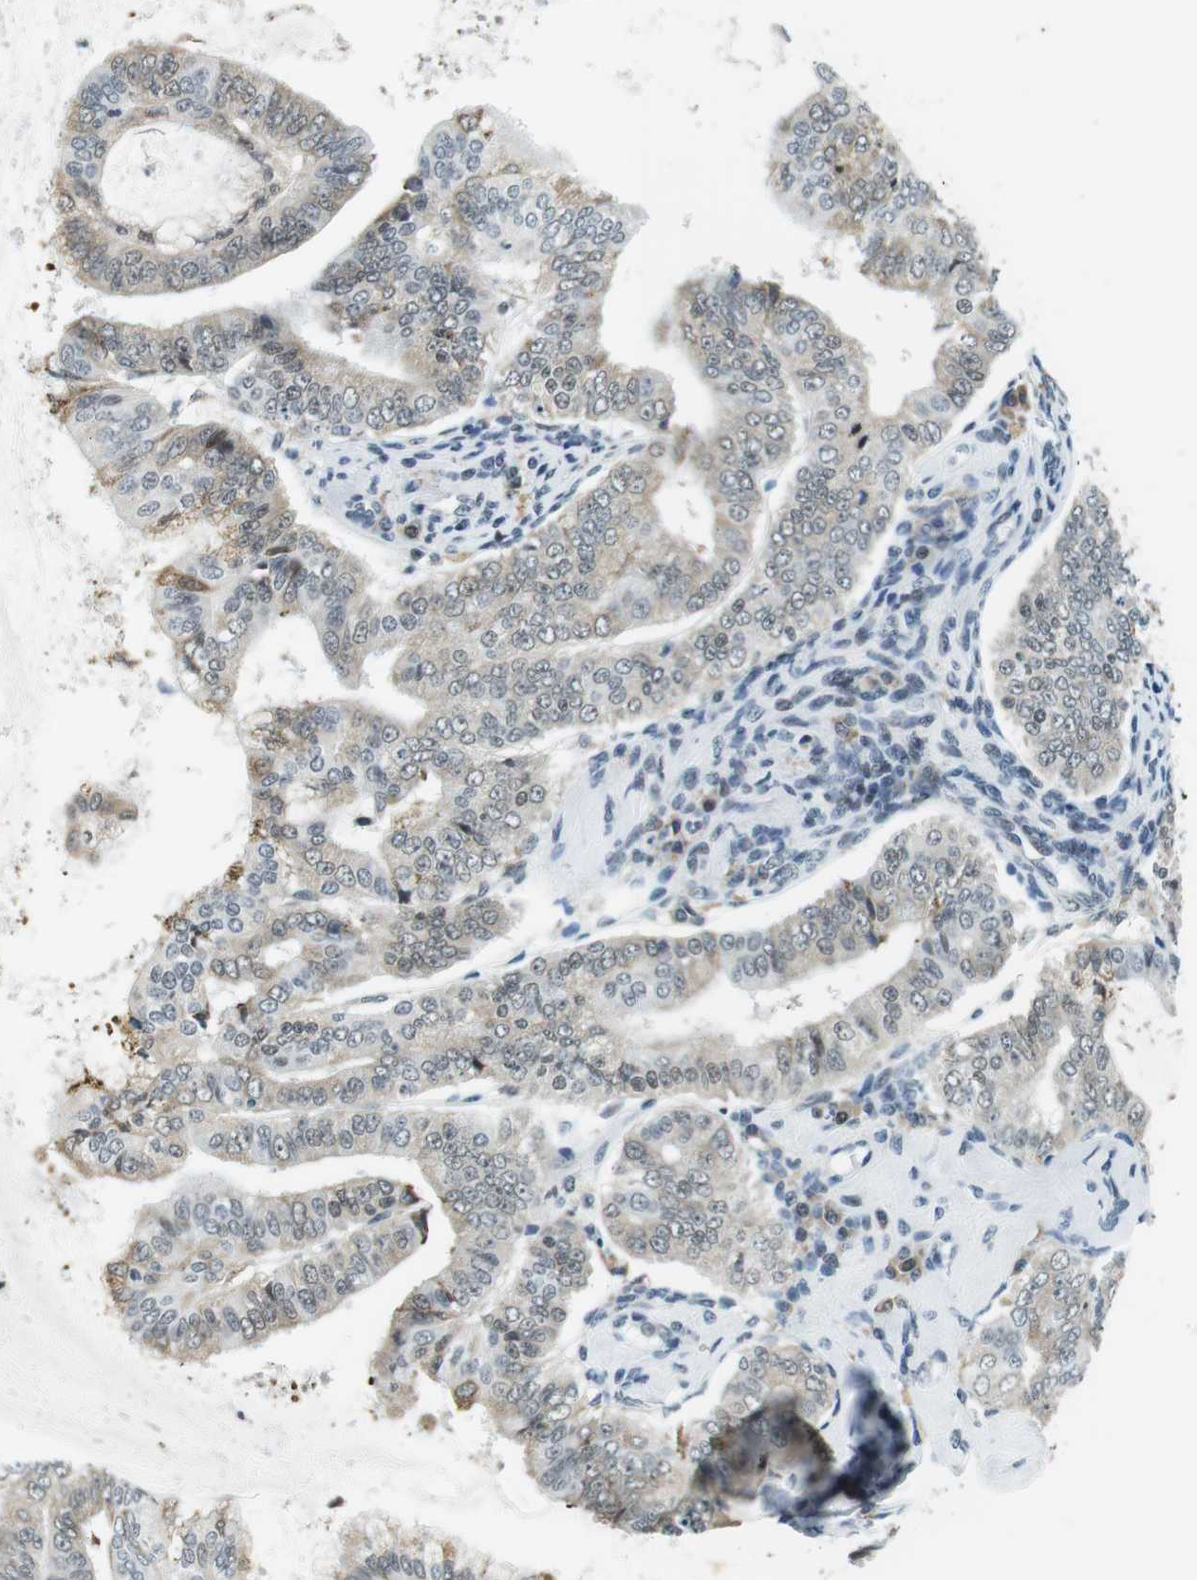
{"staining": {"intensity": "weak", "quantity": "25%-75%", "location": "nuclear"}, "tissue": "endometrial cancer", "cell_type": "Tumor cells", "image_type": "cancer", "snomed": [{"axis": "morphology", "description": "Adenocarcinoma, NOS"}, {"axis": "topography", "description": "Endometrium"}], "caption": "Immunohistochemical staining of endometrial adenocarcinoma displays low levels of weak nuclear protein positivity in about 25%-75% of tumor cells. Ihc stains the protein in brown and the nuclei are stained blue.", "gene": "RNF38", "patient": {"sex": "female", "age": 63}}